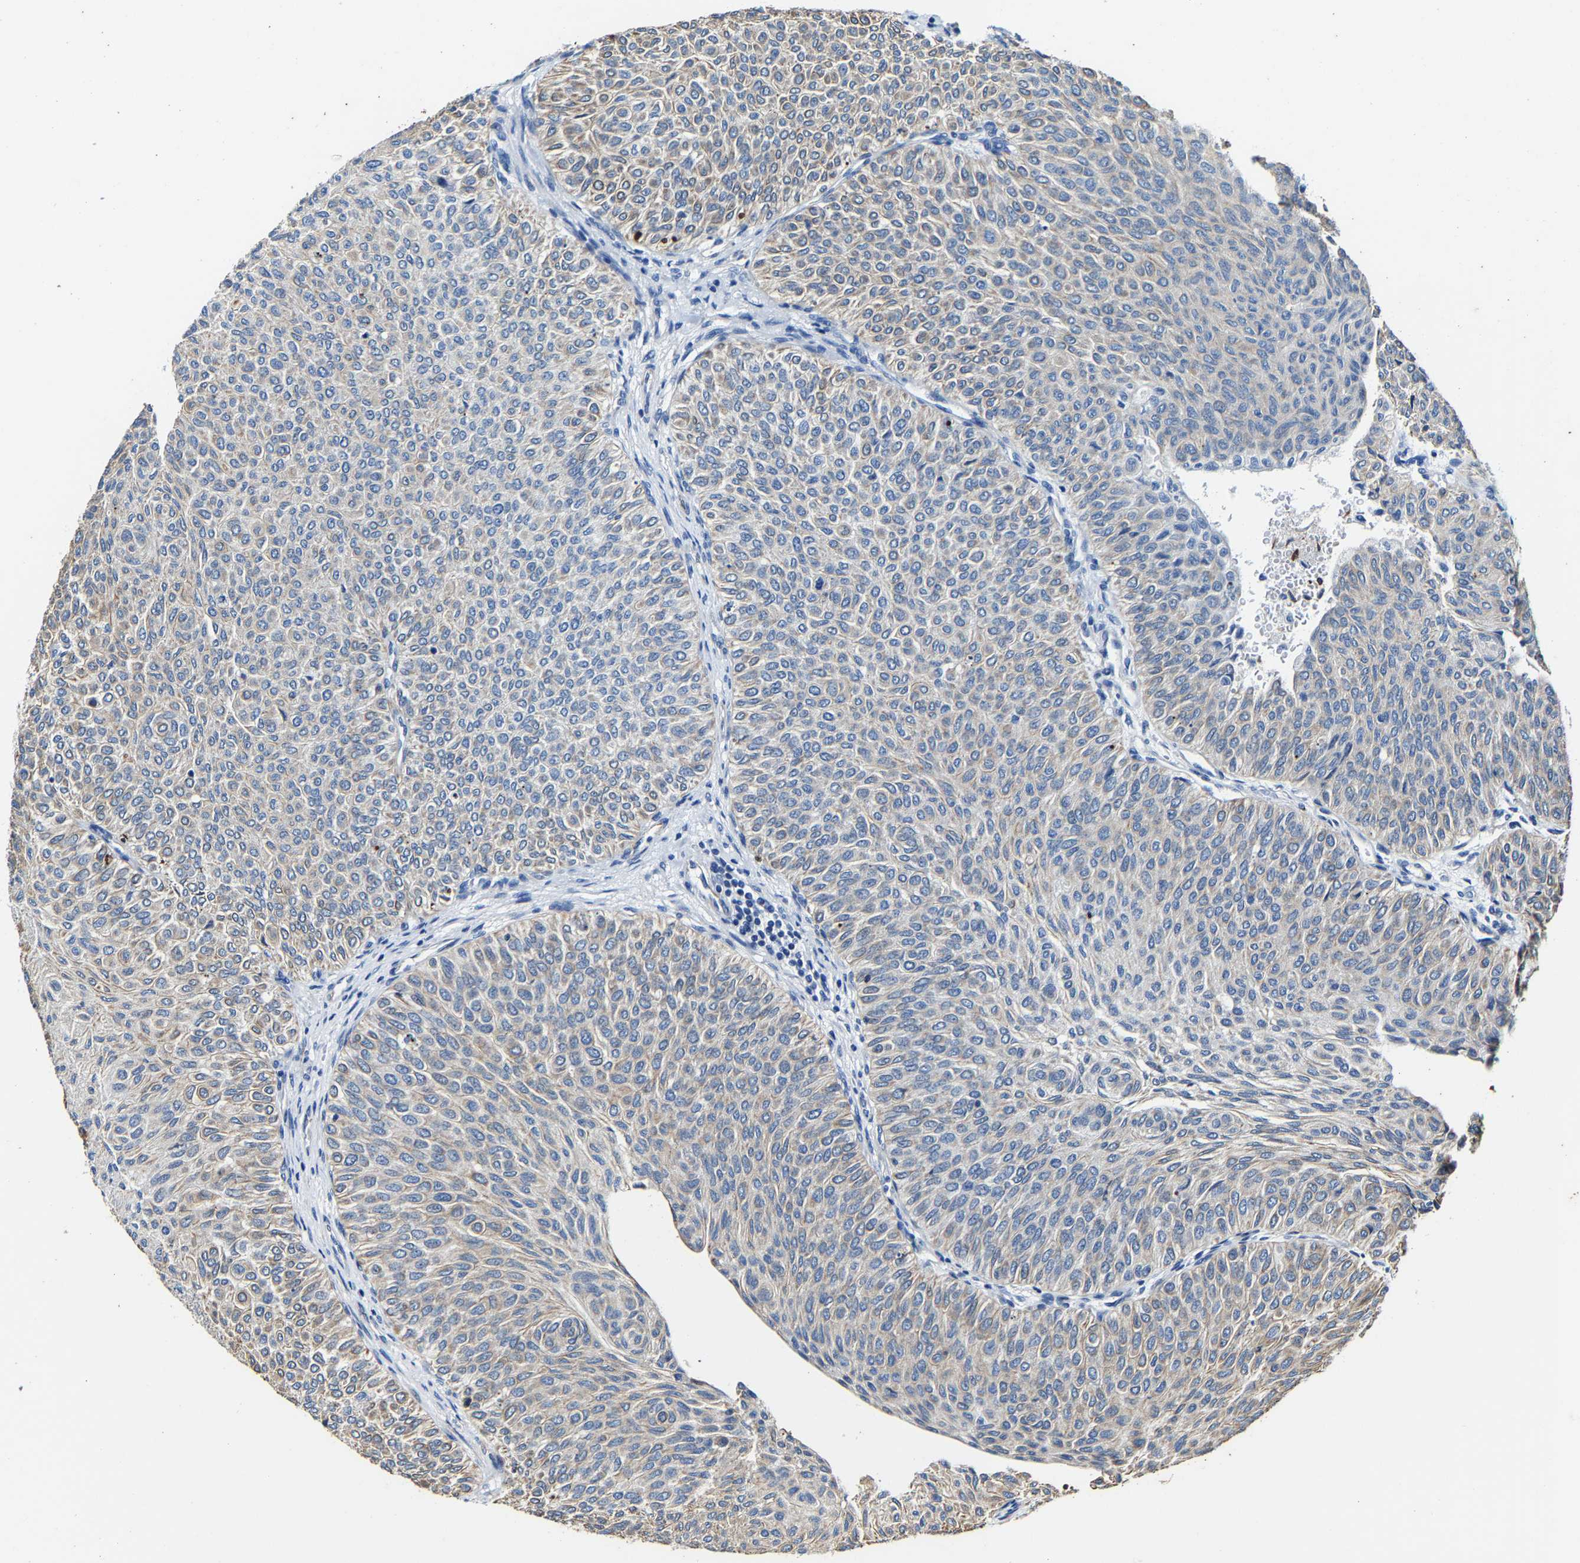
{"staining": {"intensity": "weak", "quantity": "25%-75%", "location": "cytoplasmic/membranous"}, "tissue": "urothelial cancer", "cell_type": "Tumor cells", "image_type": "cancer", "snomed": [{"axis": "morphology", "description": "Urothelial carcinoma, Low grade"}, {"axis": "topography", "description": "Urinary bladder"}], "caption": "Urothelial cancer stained with a protein marker displays weak staining in tumor cells.", "gene": "MMEL1", "patient": {"sex": "male", "age": 78}}